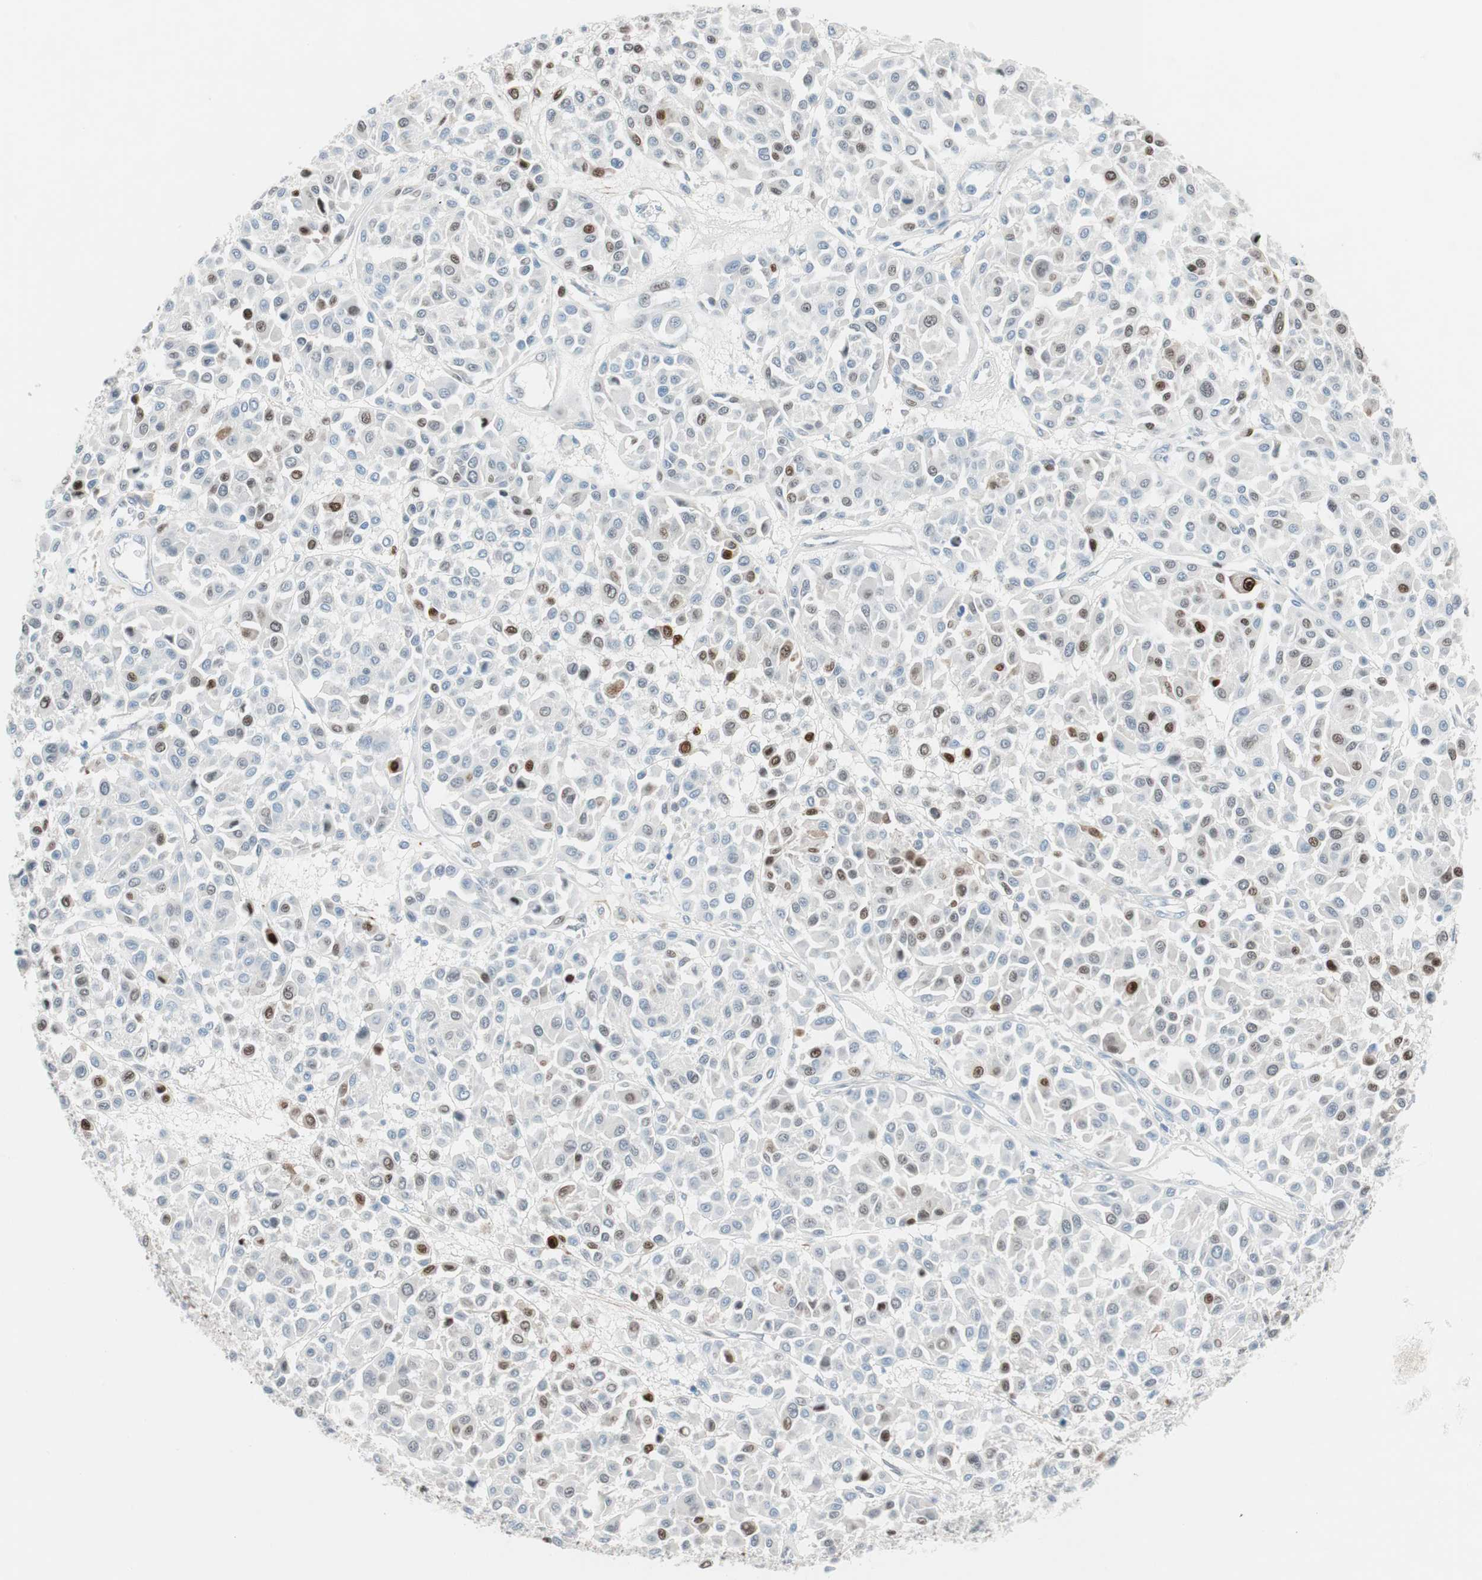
{"staining": {"intensity": "strong", "quantity": "<25%", "location": "nuclear"}, "tissue": "melanoma", "cell_type": "Tumor cells", "image_type": "cancer", "snomed": [{"axis": "morphology", "description": "Malignant melanoma, Metastatic site"}, {"axis": "topography", "description": "Soft tissue"}], "caption": "Approximately <25% of tumor cells in malignant melanoma (metastatic site) exhibit strong nuclear protein positivity as visualized by brown immunohistochemical staining.", "gene": "FOSL1", "patient": {"sex": "male", "age": 41}}